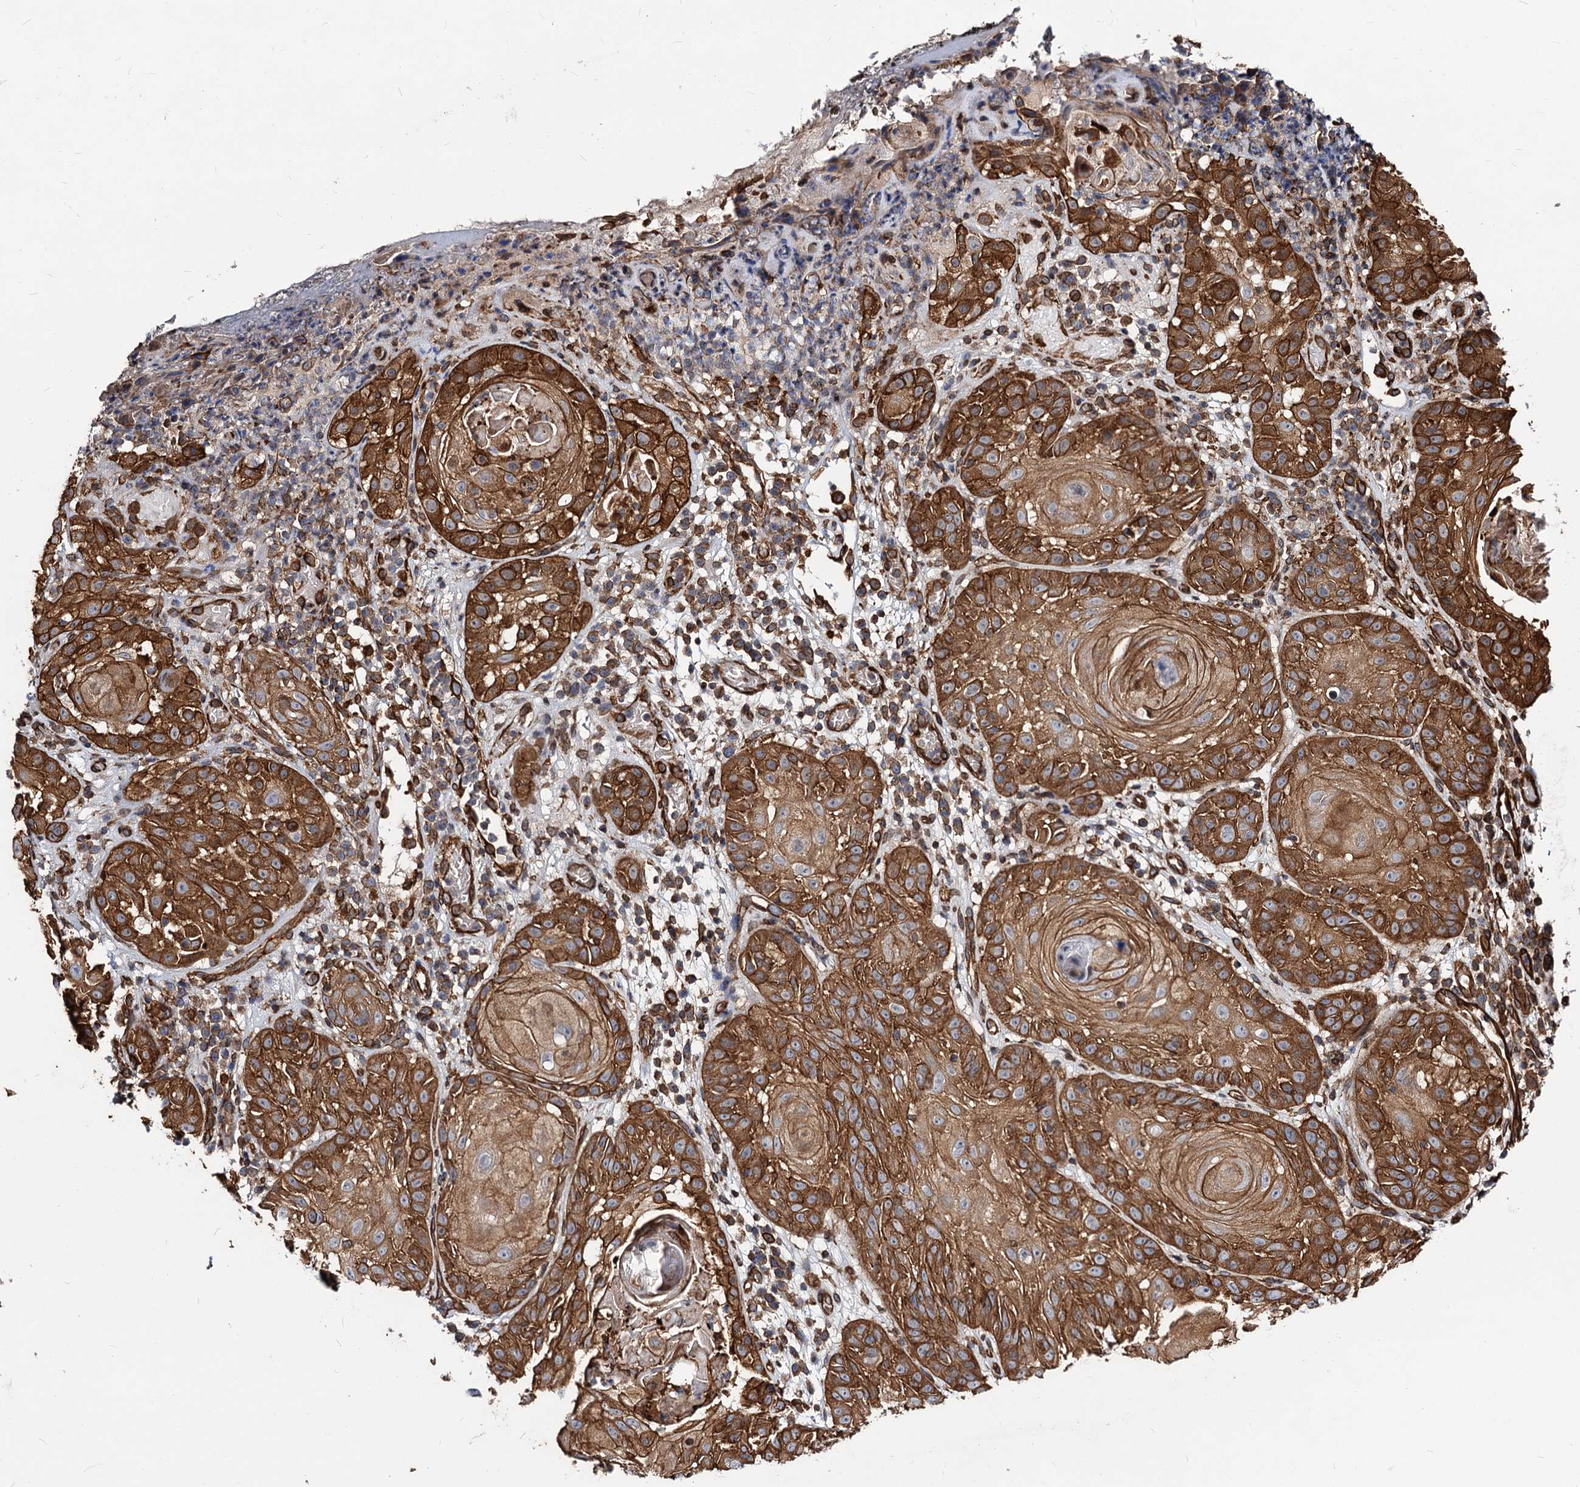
{"staining": {"intensity": "strong", "quantity": ">75%", "location": "cytoplasmic/membranous"}, "tissue": "skin cancer", "cell_type": "Tumor cells", "image_type": "cancer", "snomed": [{"axis": "morphology", "description": "Normal tissue, NOS"}, {"axis": "morphology", "description": "Basal cell carcinoma"}, {"axis": "topography", "description": "Skin"}], "caption": "A micrograph showing strong cytoplasmic/membranous expression in about >75% of tumor cells in skin cancer, as visualized by brown immunohistochemical staining.", "gene": "CIP2A", "patient": {"sex": "male", "age": 93}}